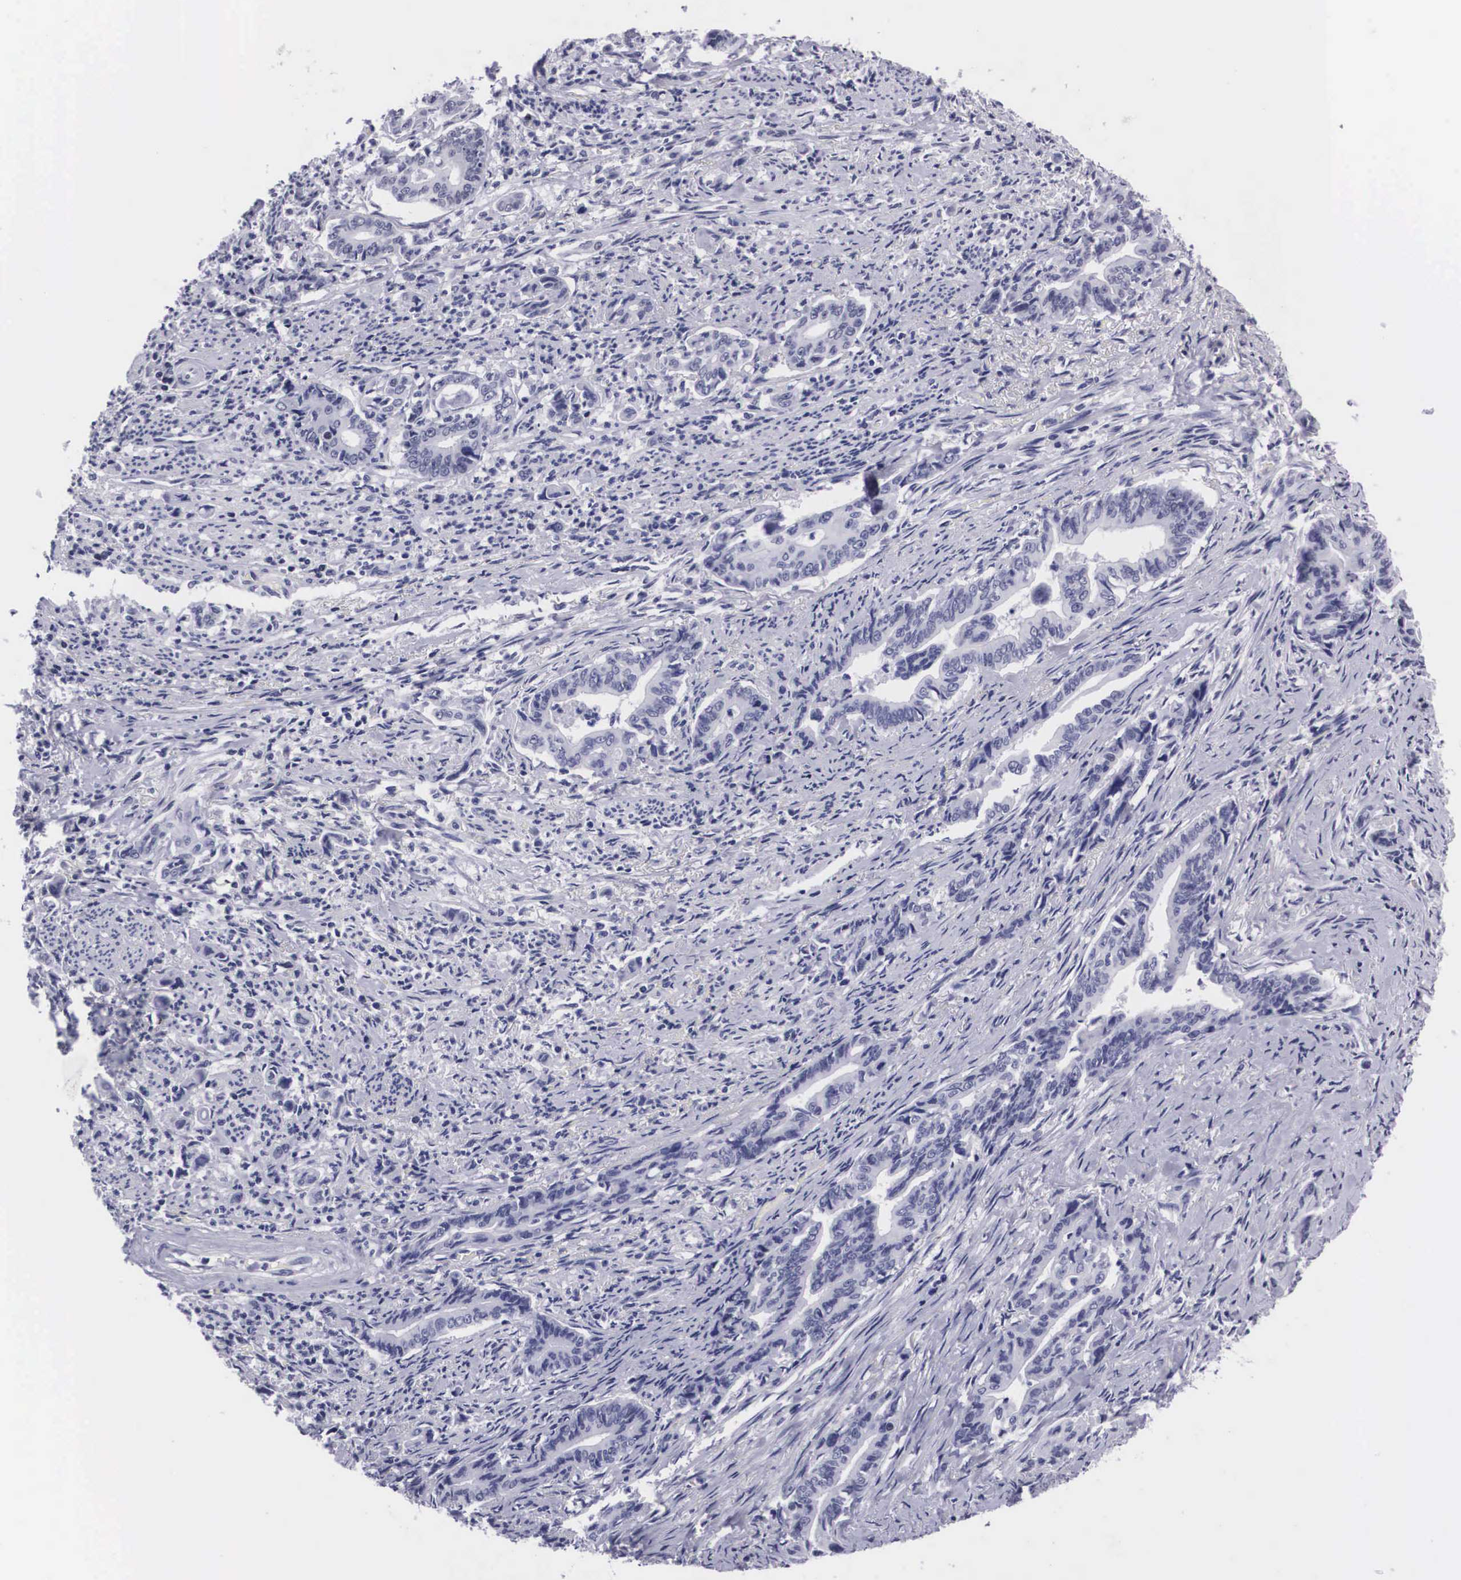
{"staining": {"intensity": "negative", "quantity": "none", "location": "none"}, "tissue": "stomach cancer", "cell_type": "Tumor cells", "image_type": "cancer", "snomed": [{"axis": "morphology", "description": "Adenocarcinoma, NOS"}, {"axis": "topography", "description": "Stomach"}], "caption": "Protein analysis of stomach adenocarcinoma reveals no significant staining in tumor cells. (Stains: DAB (3,3'-diaminobenzidine) immunohistochemistry (IHC) with hematoxylin counter stain, Microscopy: brightfield microscopy at high magnification).", "gene": "C22orf31", "patient": {"sex": "female", "age": 76}}